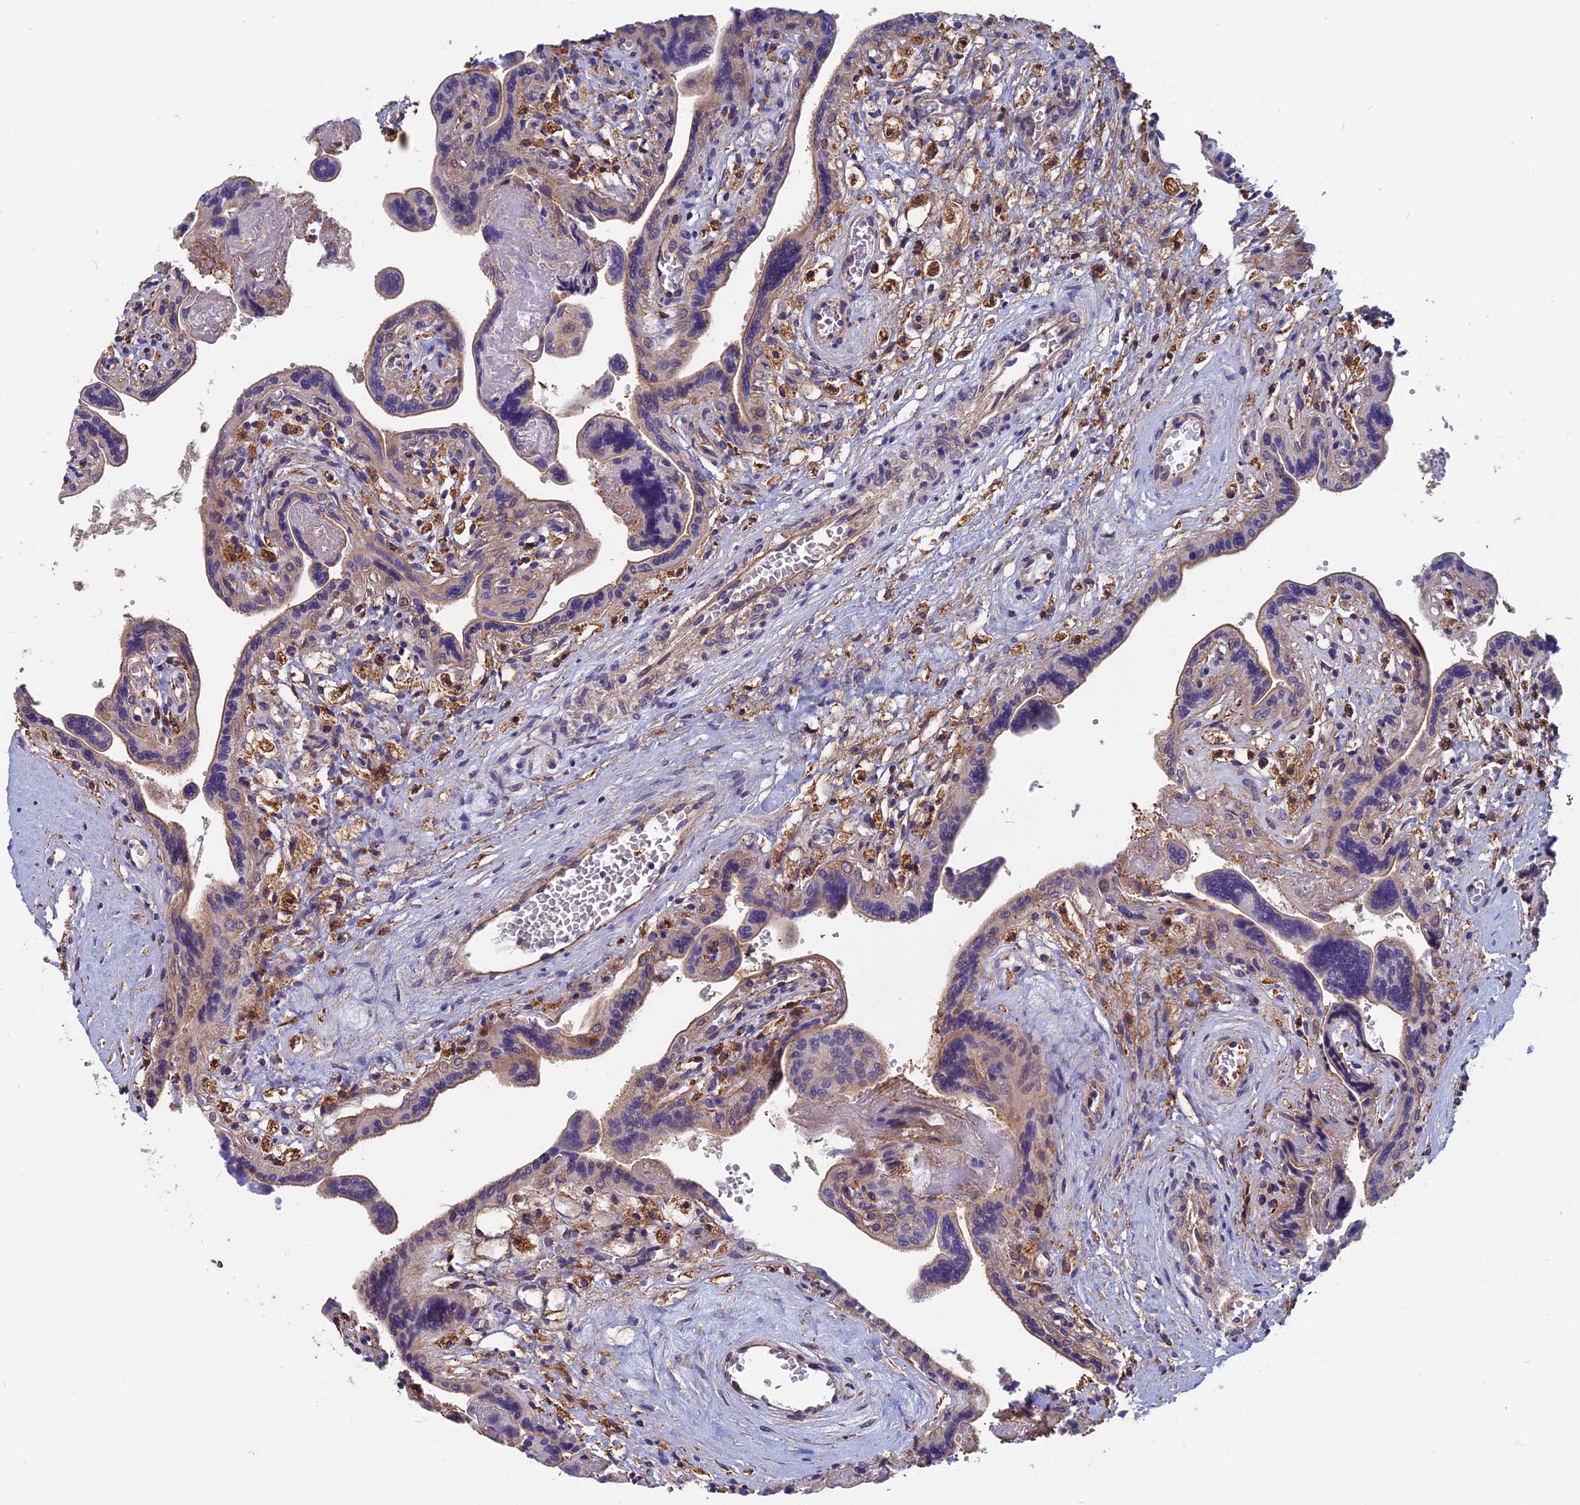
{"staining": {"intensity": "weak", "quantity": "25%-75%", "location": "cytoplasmic/membranous"}, "tissue": "placenta", "cell_type": "Trophoblastic cells", "image_type": "normal", "snomed": [{"axis": "morphology", "description": "Normal tissue, NOS"}, {"axis": "topography", "description": "Placenta"}], "caption": "Weak cytoplasmic/membranous positivity is present in approximately 25%-75% of trophoblastic cells in unremarkable placenta.", "gene": "HSD17B8", "patient": {"sex": "female", "age": 37}}